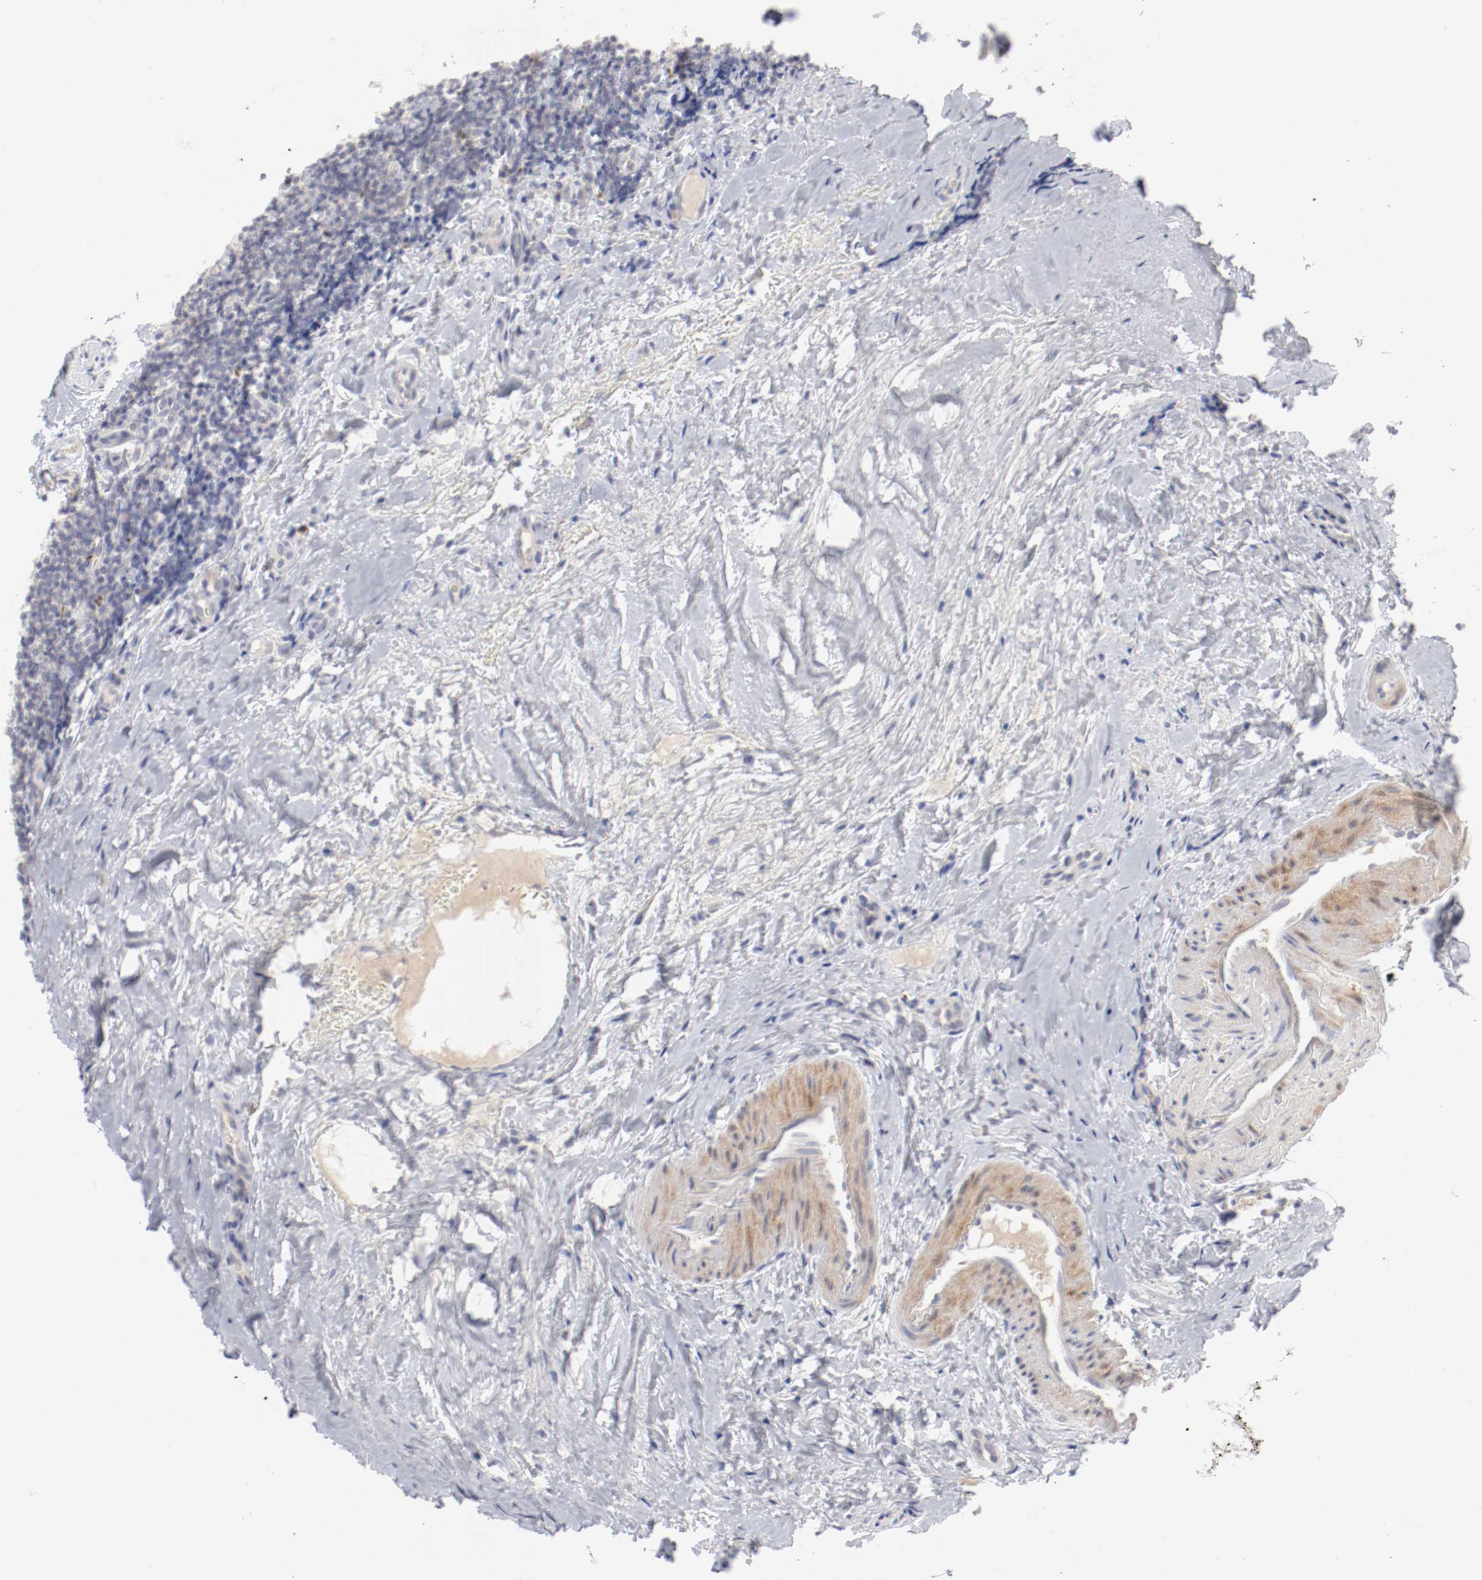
{"staining": {"intensity": "weak", "quantity": "<25%", "location": "cytoplasmic/membranous"}, "tissue": "tonsil", "cell_type": "Germinal center cells", "image_type": "normal", "snomed": [{"axis": "morphology", "description": "Normal tissue, NOS"}, {"axis": "topography", "description": "Tonsil"}], "caption": "The micrograph displays no significant expression in germinal center cells of tonsil. (Brightfield microscopy of DAB immunohistochemistry (IHC) at high magnification).", "gene": "SH3BGR", "patient": {"sex": "male", "age": 31}}